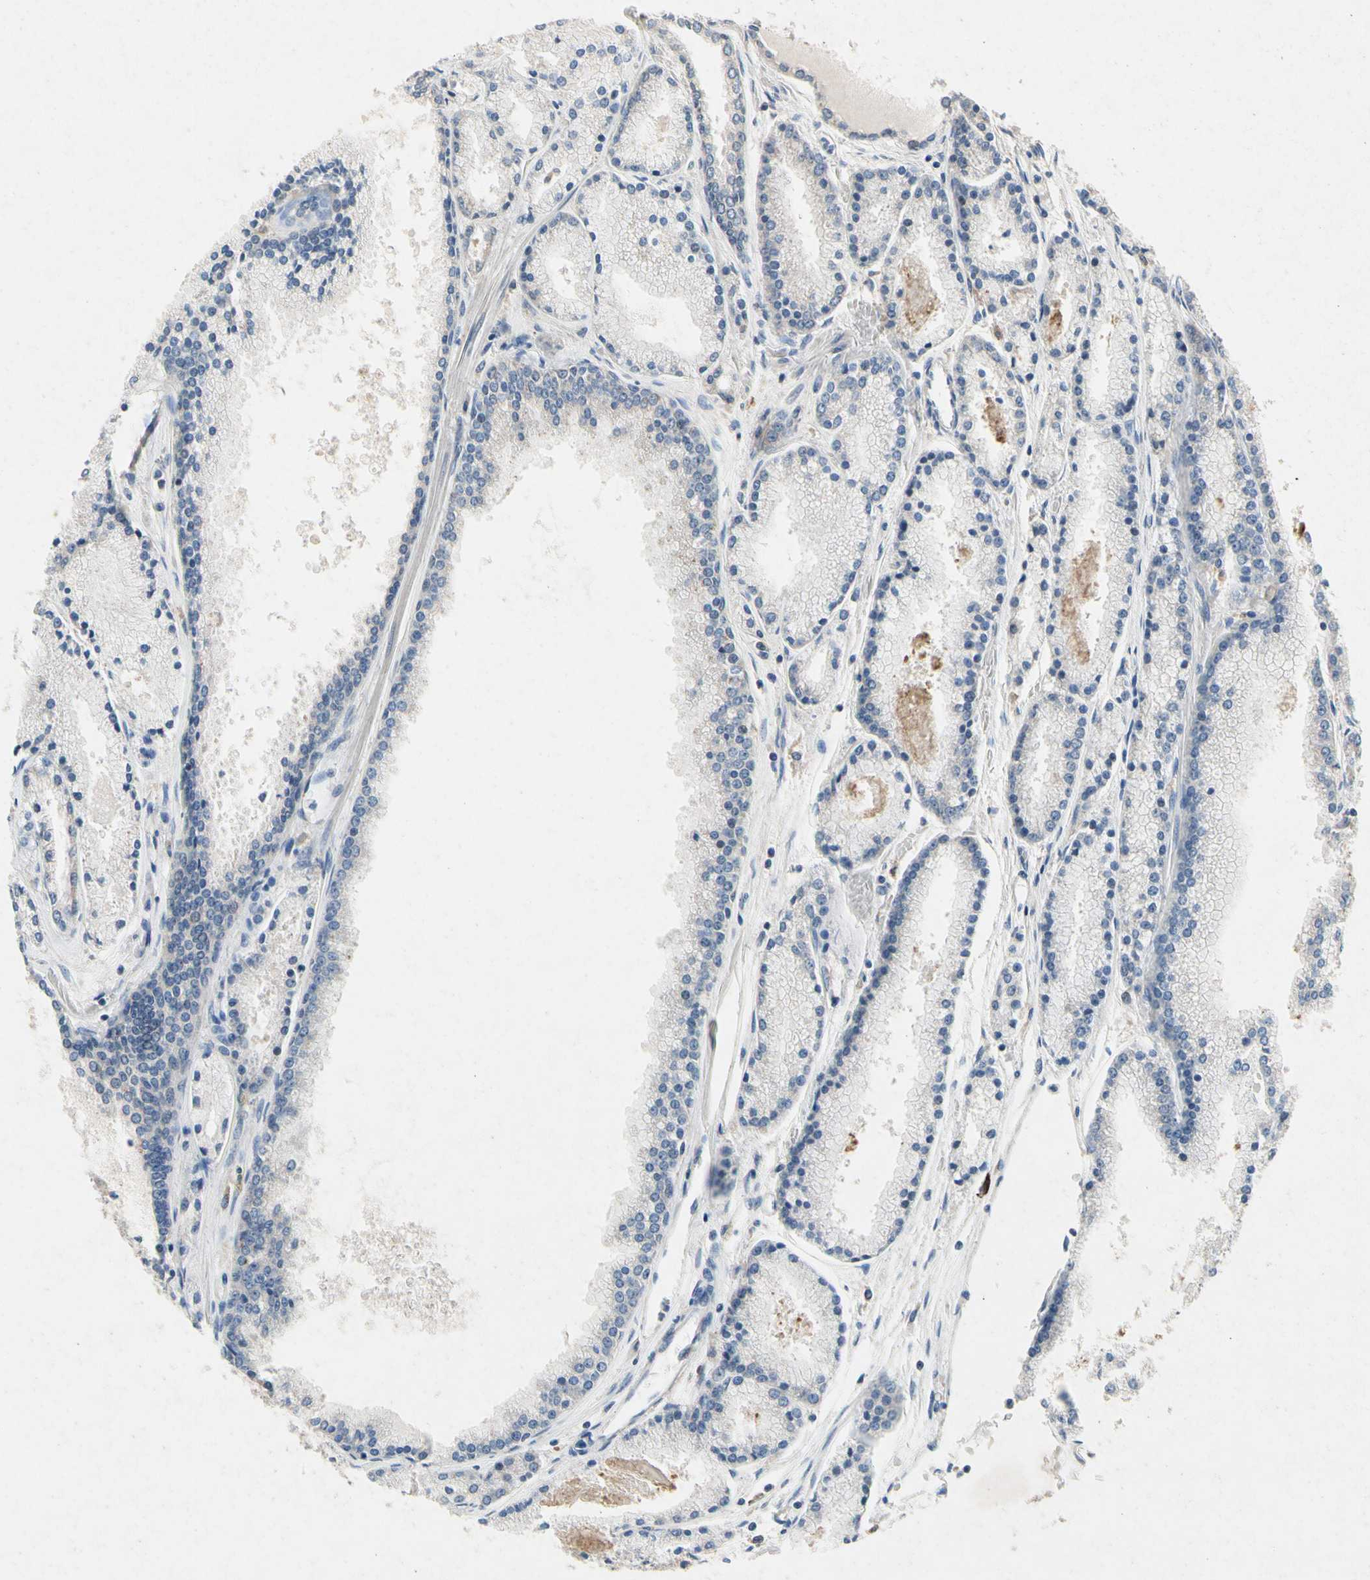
{"staining": {"intensity": "negative", "quantity": "none", "location": "none"}, "tissue": "prostate cancer", "cell_type": "Tumor cells", "image_type": "cancer", "snomed": [{"axis": "morphology", "description": "Adenocarcinoma, High grade"}, {"axis": "topography", "description": "Prostate"}], "caption": "The photomicrograph demonstrates no significant staining in tumor cells of prostate cancer. The staining is performed using DAB (3,3'-diaminobenzidine) brown chromogen with nuclei counter-stained in using hematoxylin.", "gene": "RPS6KA1", "patient": {"sex": "male", "age": 61}}